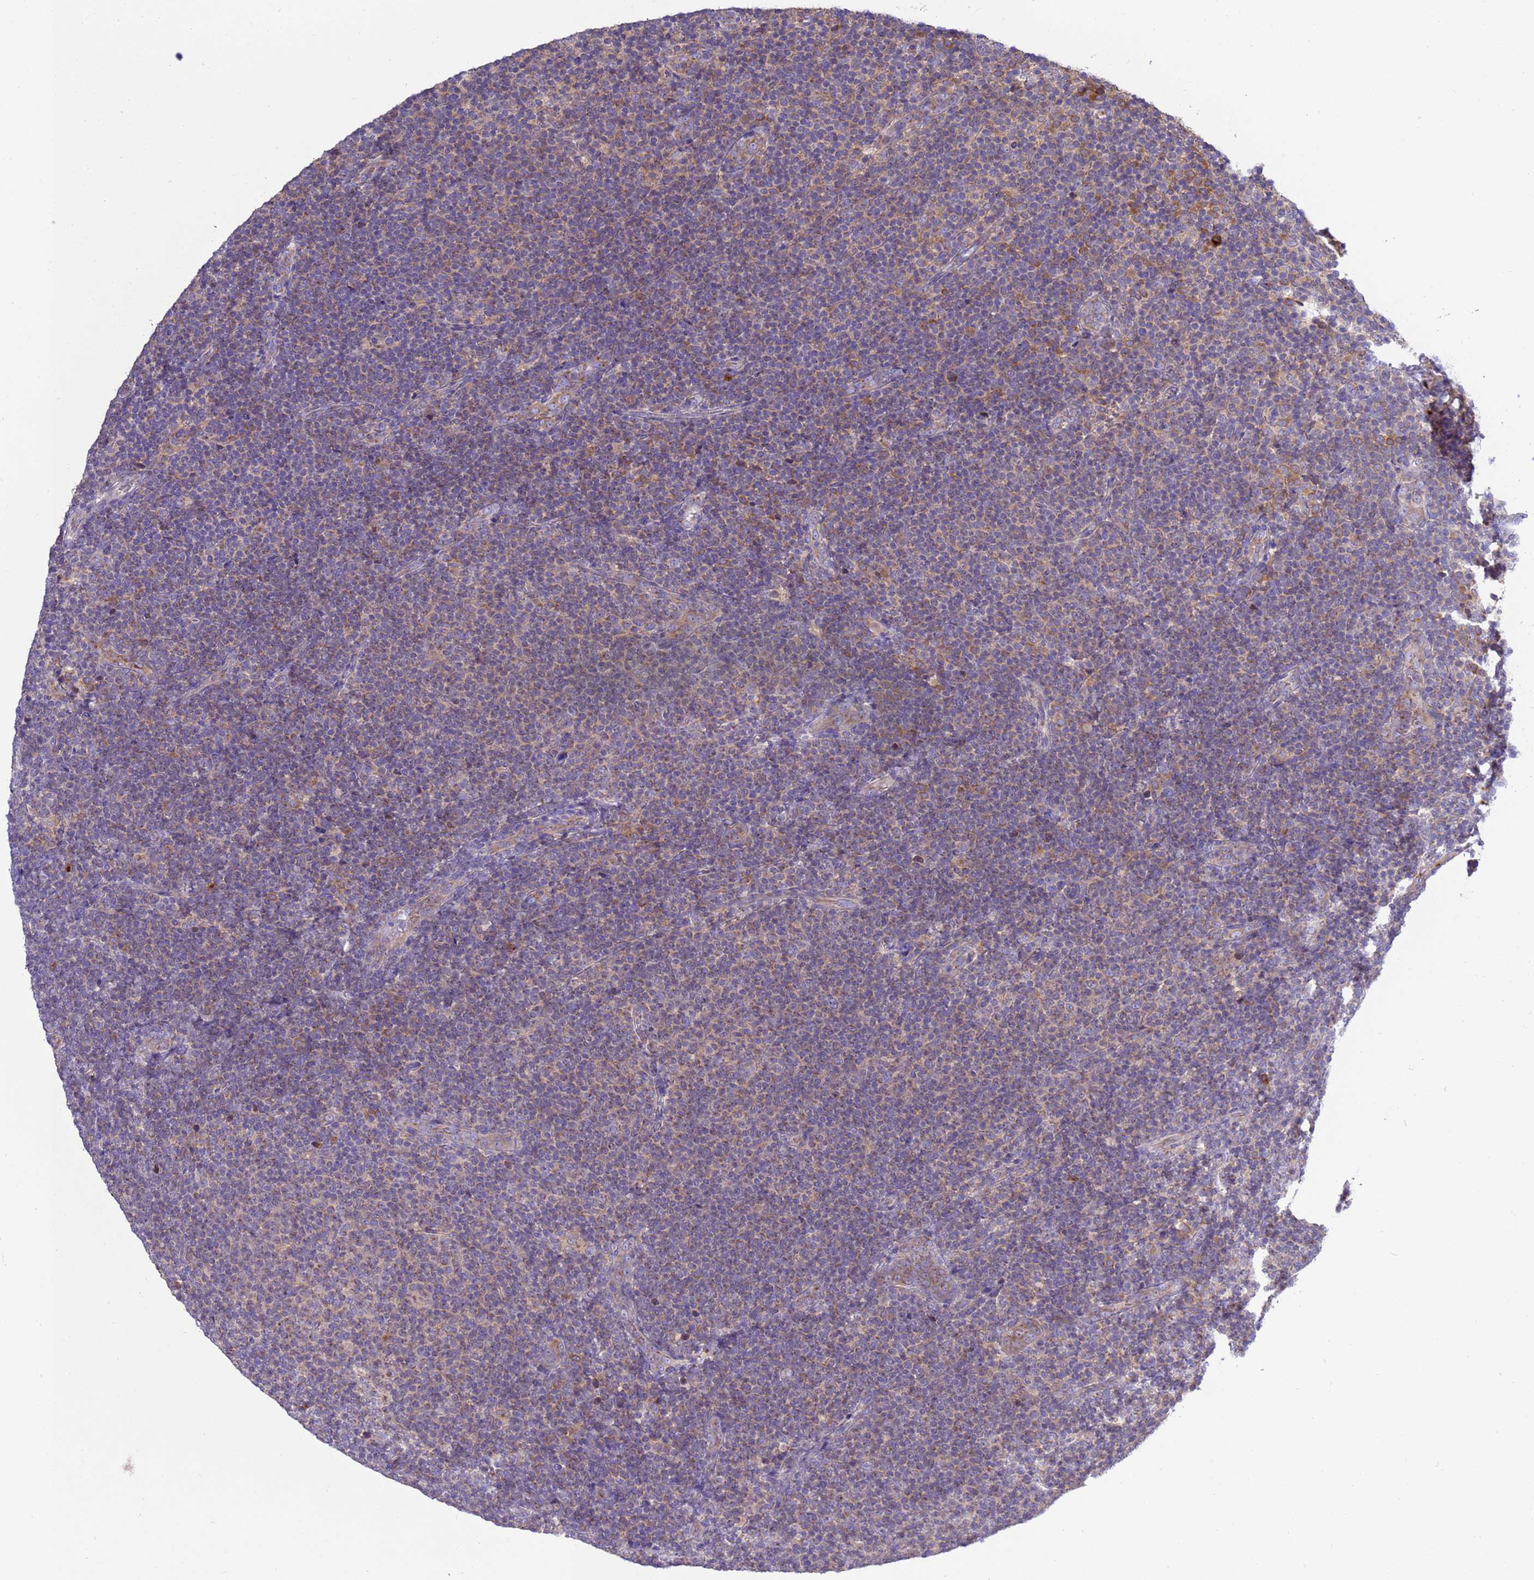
{"staining": {"intensity": "weak", "quantity": "25%-75%", "location": "cytoplasmic/membranous"}, "tissue": "lymphoma", "cell_type": "Tumor cells", "image_type": "cancer", "snomed": [{"axis": "morphology", "description": "Malignant lymphoma, non-Hodgkin's type, Low grade"}, {"axis": "topography", "description": "Lymph node"}], "caption": "Protein analysis of lymphoma tissue displays weak cytoplasmic/membranous staining in about 25%-75% of tumor cells. The staining was performed using DAB to visualize the protein expression in brown, while the nuclei were stained in blue with hematoxylin (Magnification: 20x).", "gene": "ANAPC1", "patient": {"sex": "male", "age": 66}}